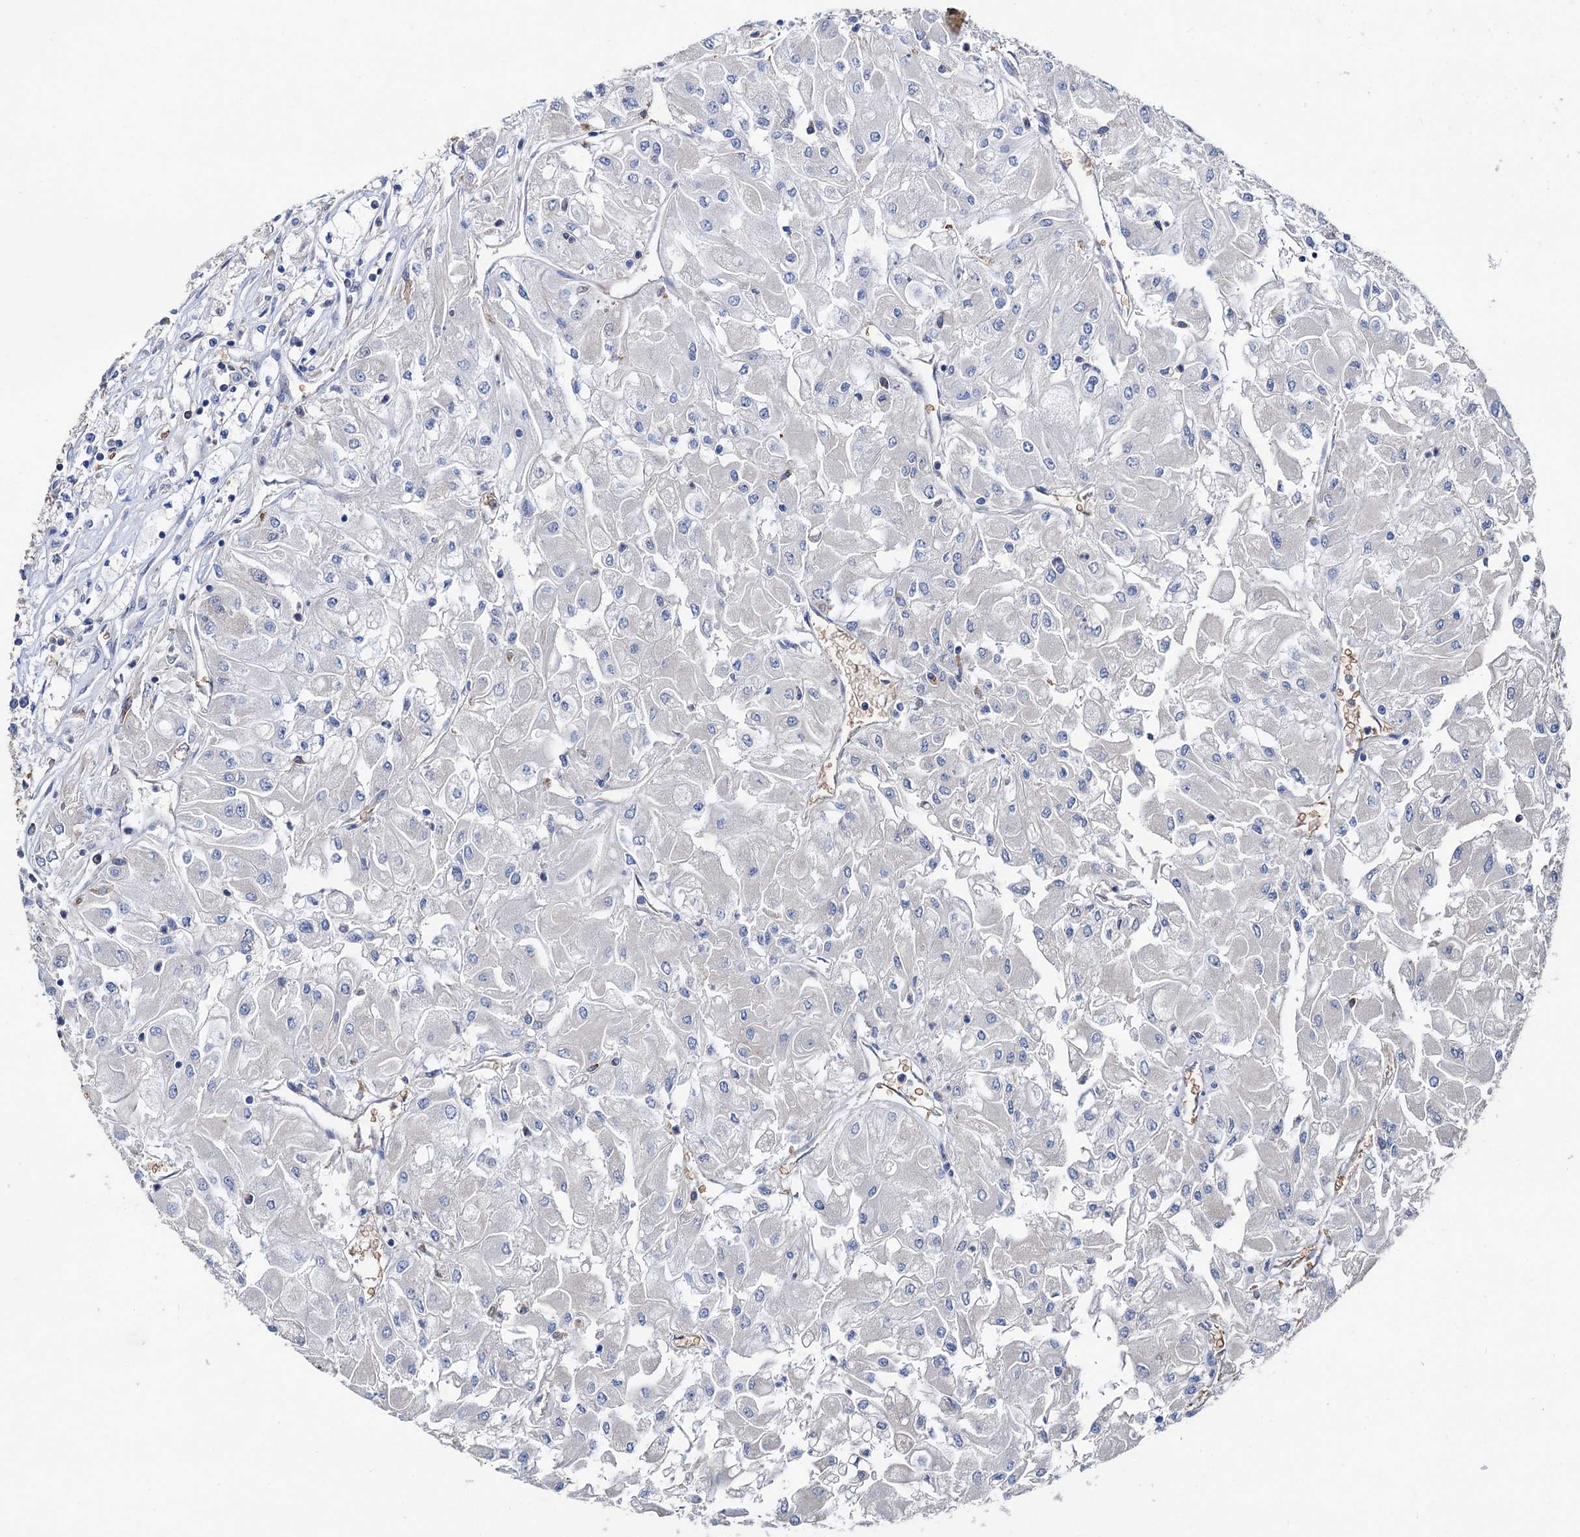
{"staining": {"intensity": "negative", "quantity": "none", "location": "none"}, "tissue": "renal cancer", "cell_type": "Tumor cells", "image_type": "cancer", "snomed": [{"axis": "morphology", "description": "Adenocarcinoma, NOS"}, {"axis": "topography", "description": "Kidney"}], "caption": "Tumor cells show no significant expression in renal adenocarcinoma.", "gene": "STING1", "patient": {"sex": "male", "age": 80}}